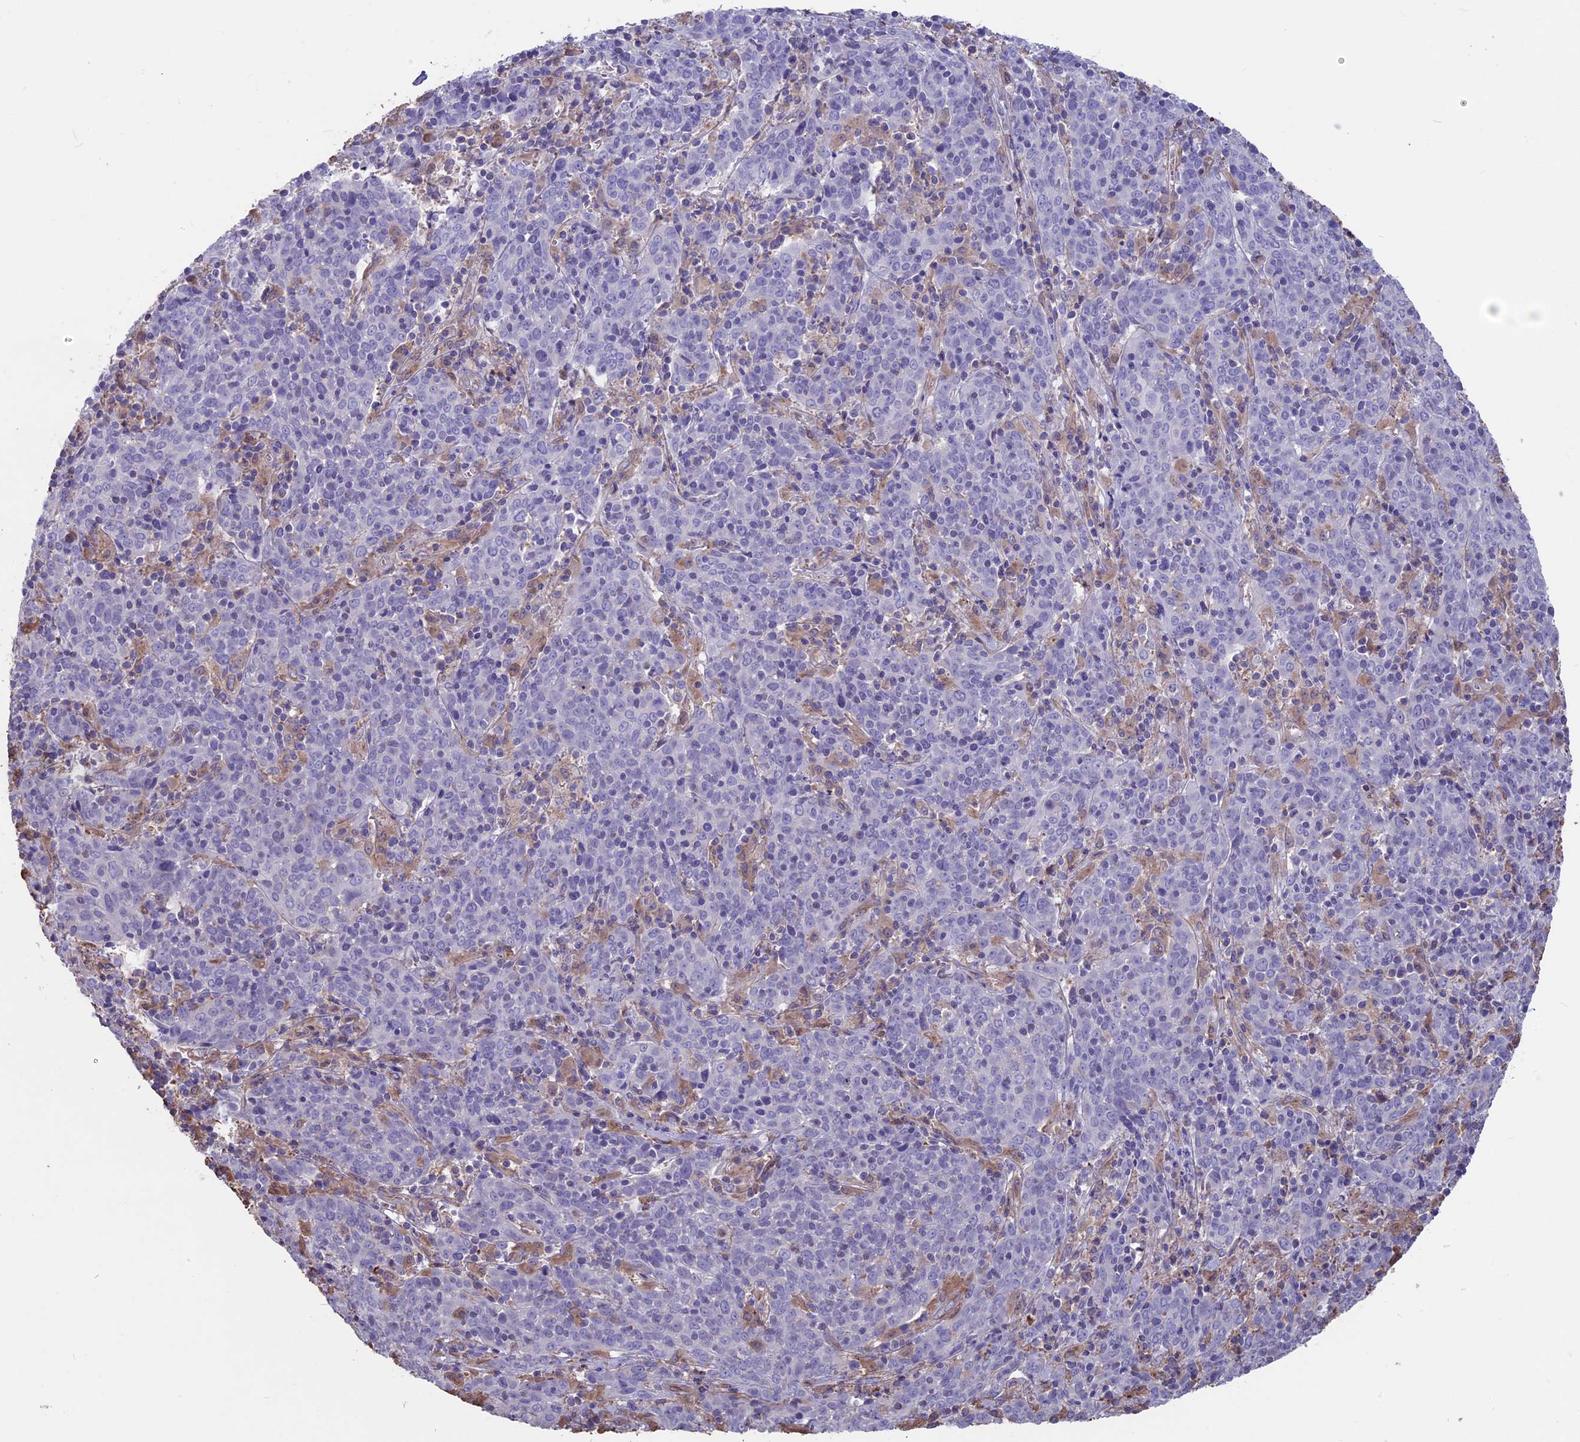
{"staining": {"intensity": "negative", "quantity": "none", "location": "none"}, "tissue": "cervical cancer", "cell_type": "Tumor cells", "image_type": "cancer", "snomed": [{"axis": "morphology", "description": "Squamous cell carcinoma, NOS"}, {"axis": "topography", "description": "Cervix"}], "caption": "Human squamous cell carcinoma (cervical) stained for a protein using IHC demonstrates no staining in tumor cells.", "gene": "SEH1L", "patient": {"sex": "female", "age": 67}}